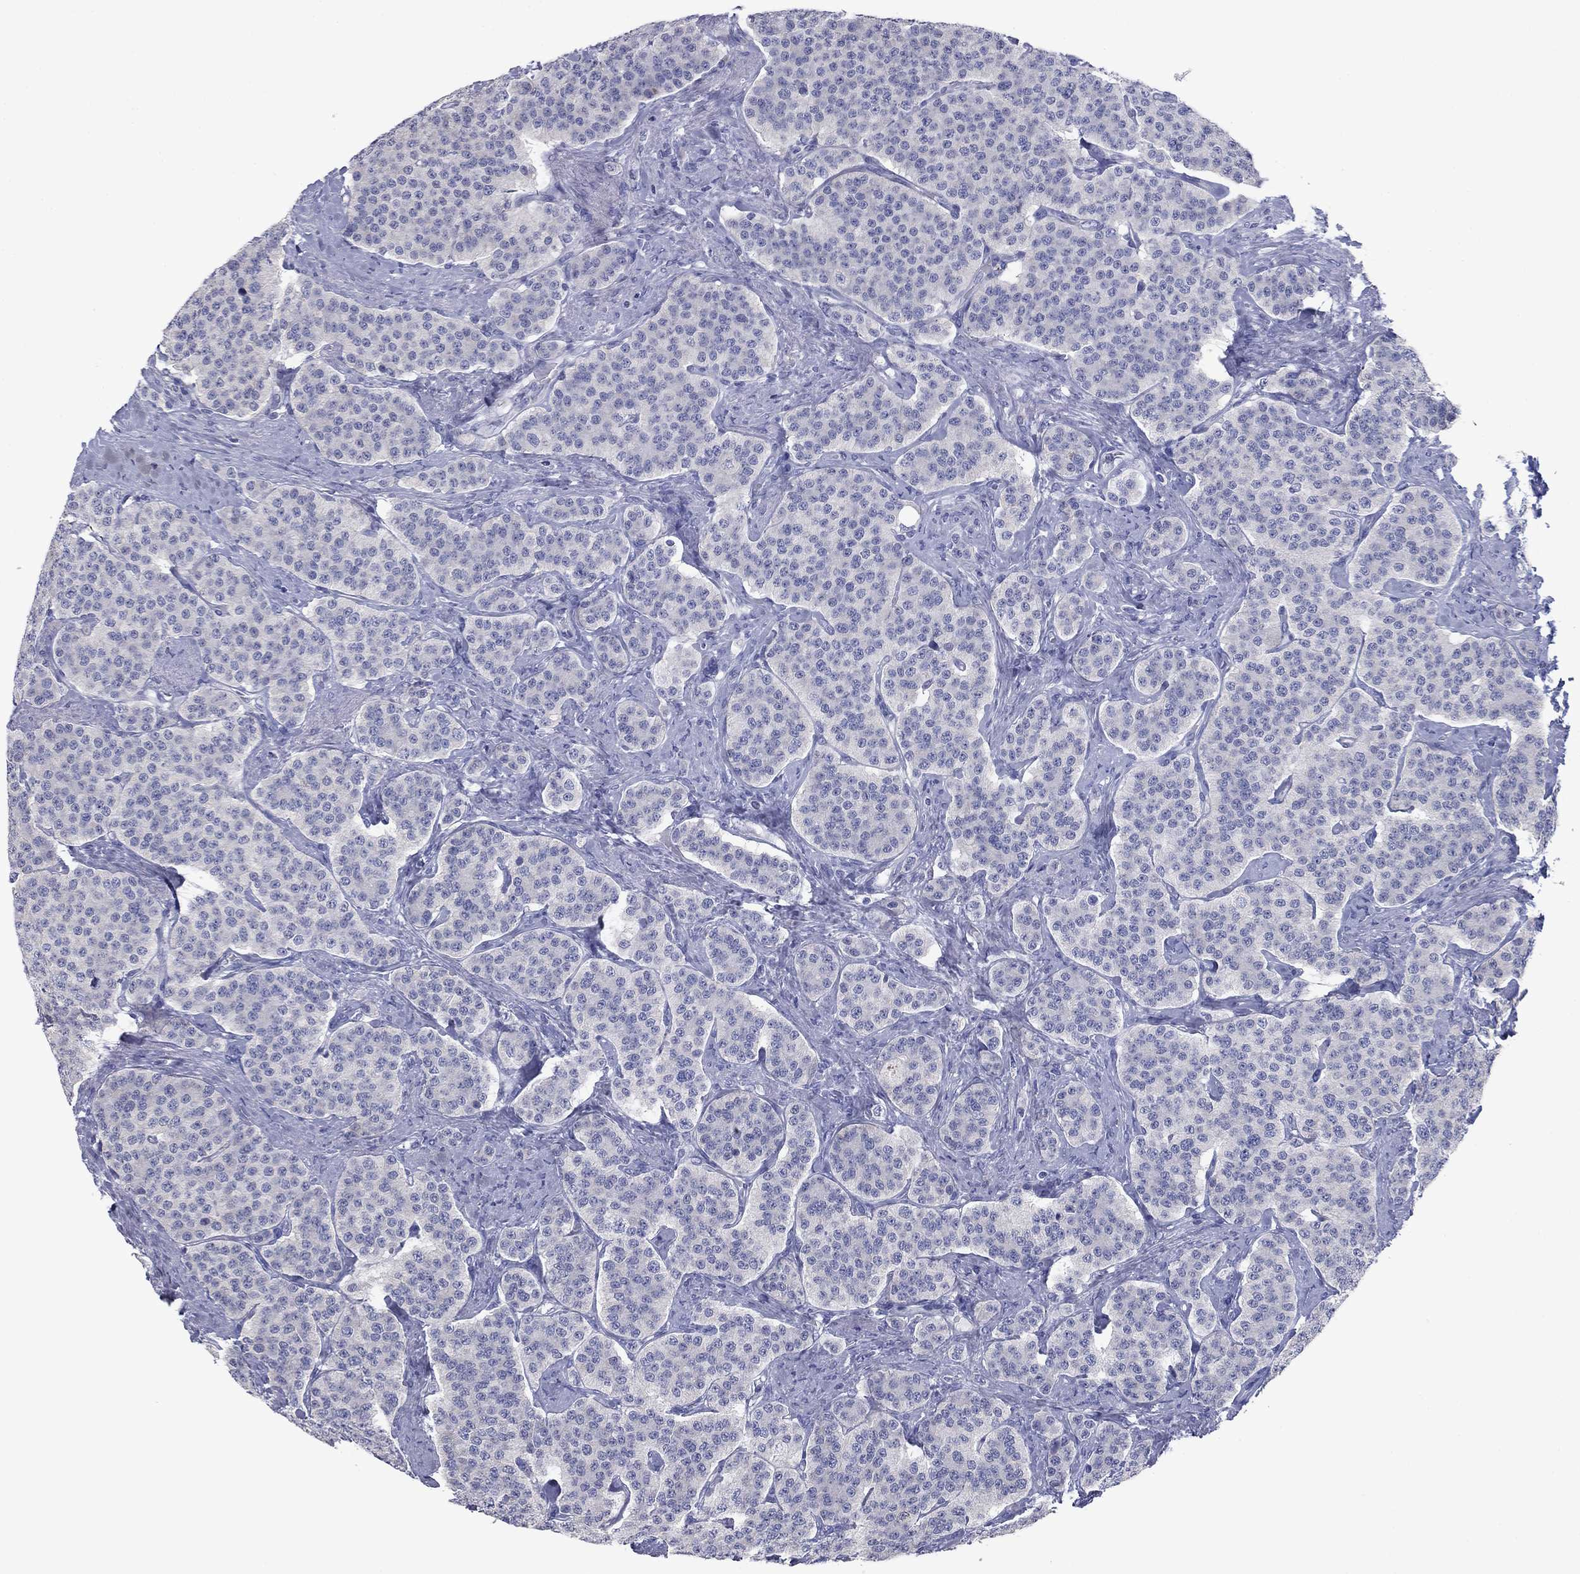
{"staining": {"intensity": "negative", "quantity": "none", "location": "none"}, "tissue": "carcinoid", "cell_type": "Tumor cells", "image_type": "cancer", "snomed": [{"axis": "morphology", "description": "Carcinoid, malignant, NOS"}, {"axis": "topography", "description": "Small intestine"}], "caption": "The histopathology image reveals no staining of tumor cells in carcinoid (malignant). (DAB (3,3'-diaminobenzidine) immunohistochemistry visualized using brightfield microscopy, high magnification).", "gene": "GRK7", "patient": {"sex": "female", "age": 58}}